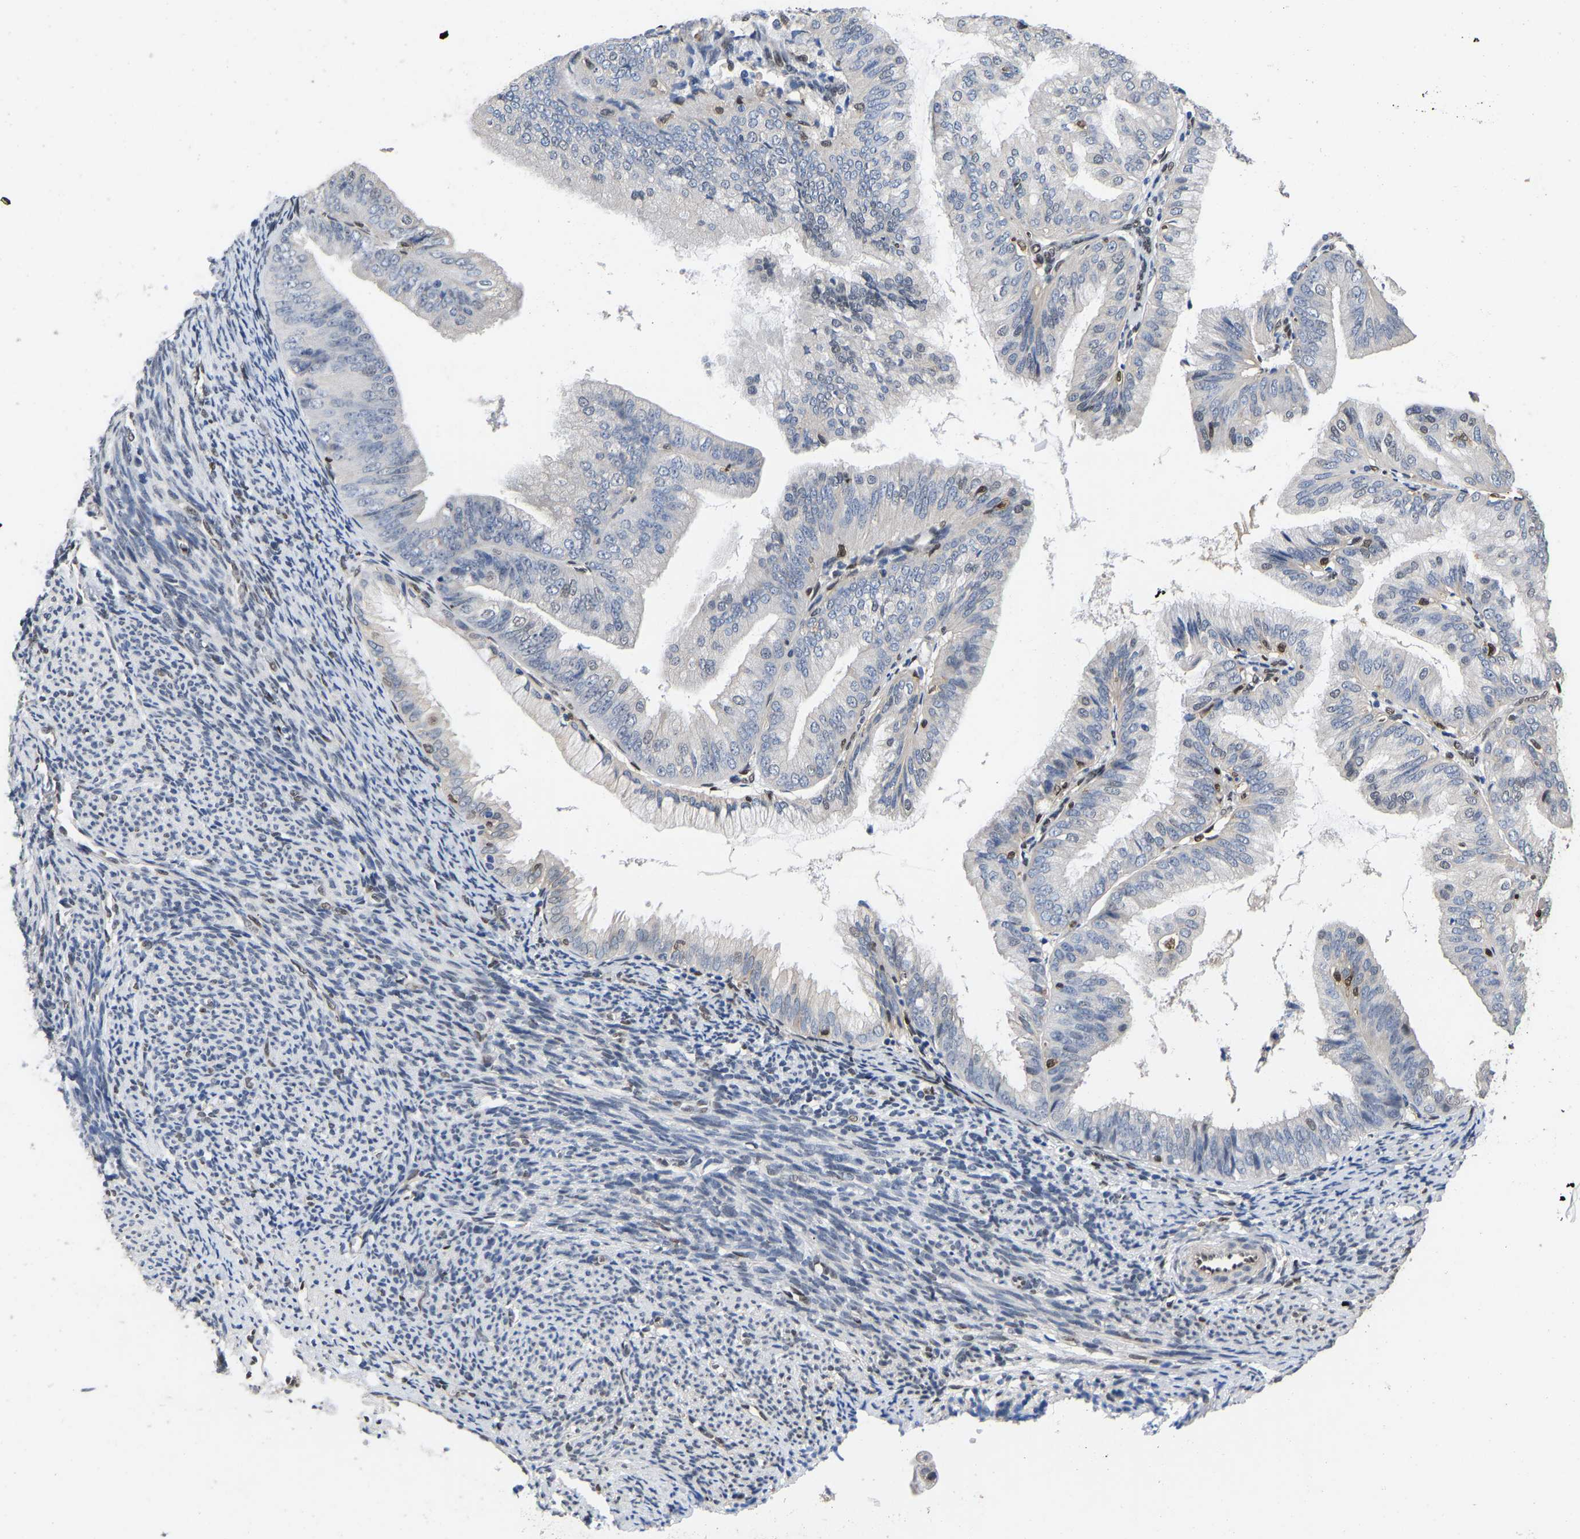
{"staining": {"intensity": "negative", "quantity": "none", "location": "none"}, "tissue": "endometrial cancer", "cell_type": "Tumor cells", "image_type": "cancer", "snomed": [{"axis": "morphology", "description": "Adenocarcinoma, NOS"}, {"axis": "topography", "description": "Endometrium"}], "caption": "Immunohistochemistry histopathology image of neoplastic tissue: human endometrial adenocarcinoma stained with DAB (3,3'-diaminobenzidine) displays no significant protein staining in tumor cells. (DAB (3,3'-diaminobenzidine) immunohistochemistry with hematoxylin counter stain).", "gene": "QKI", "patient": {"sex": "female", "age": 63}}